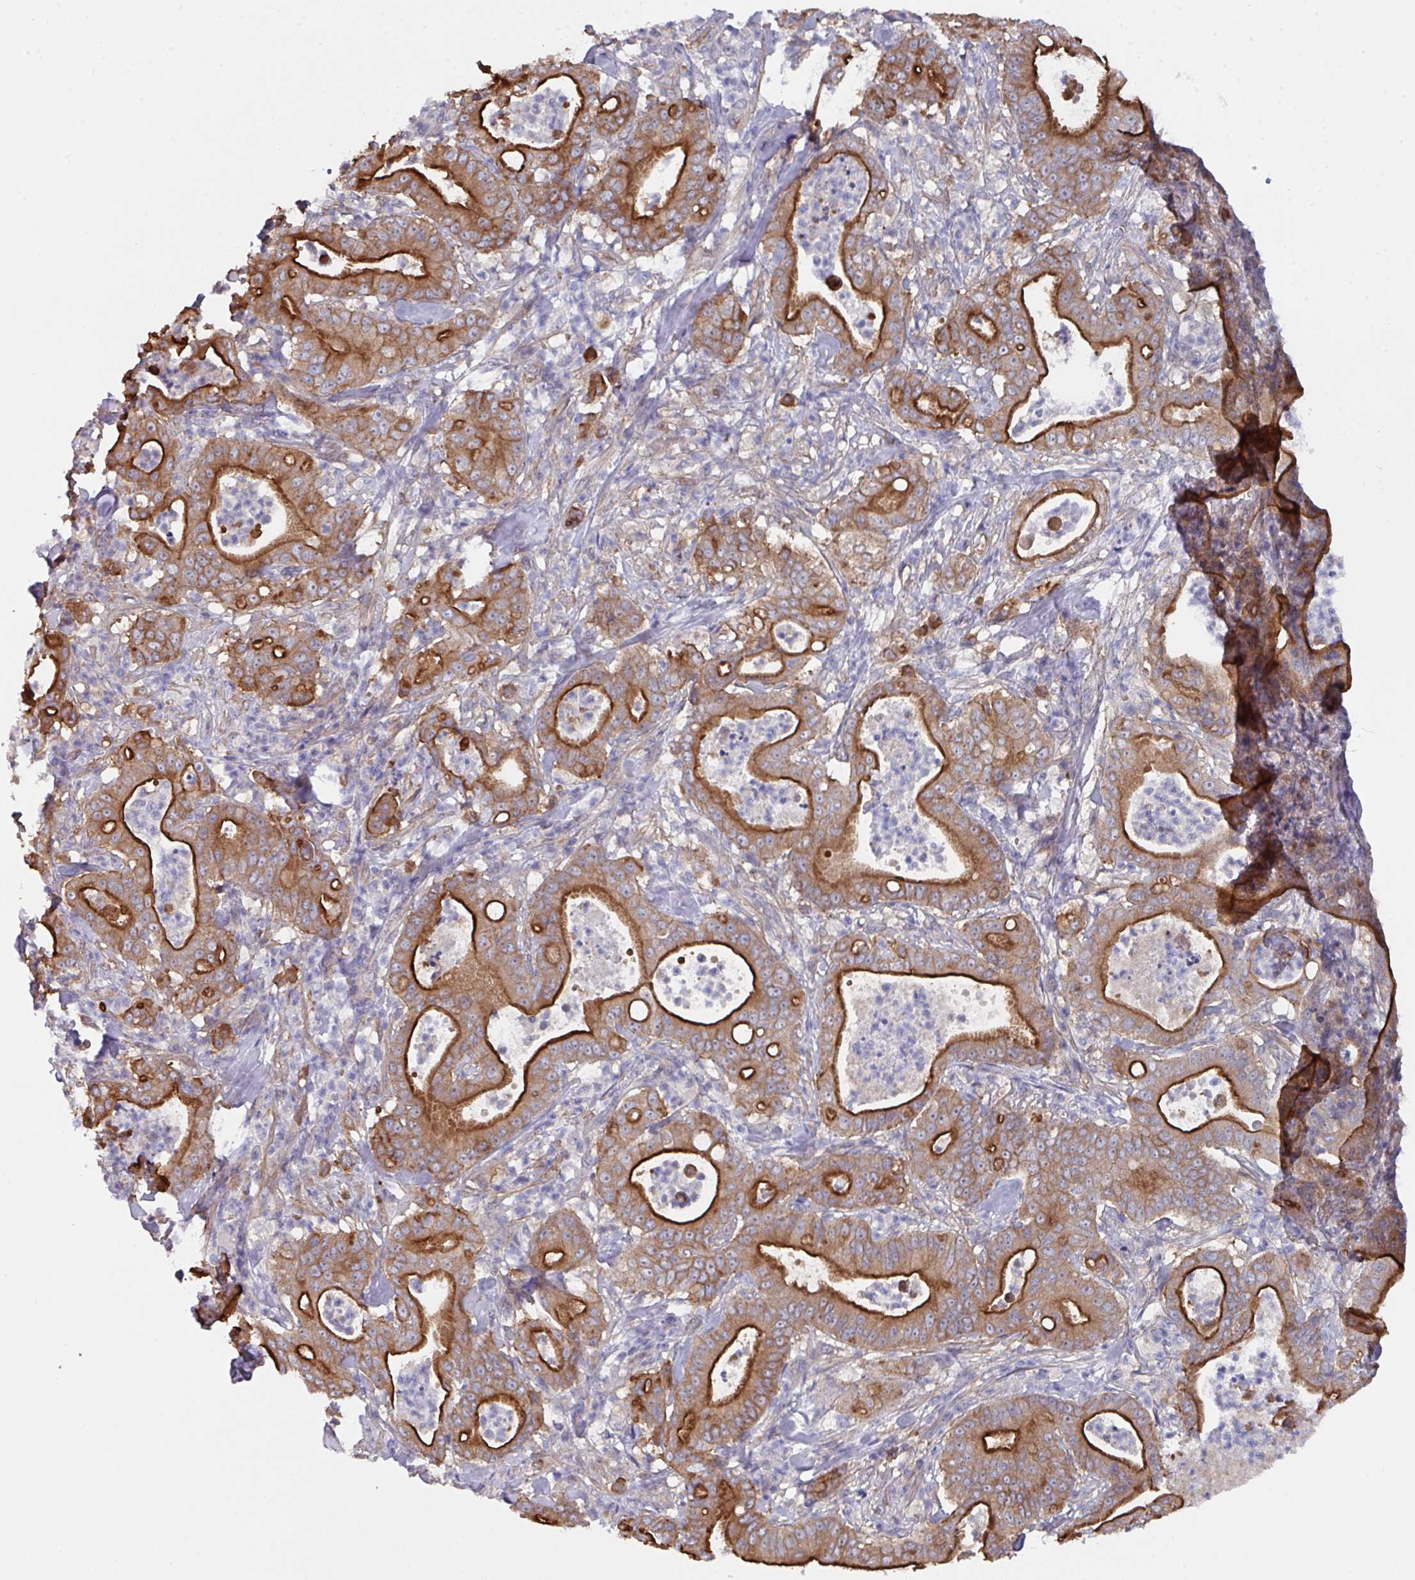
{"staining": {"intensity": "strong", "quantity": ">75%", "location": "cytoplasmic/membranous"}, "tissue": "pancreatic cancer", "cell_type": "Tumor cells", "image_type": "cancer", "snomed": [{"axis": "morphology", "description": "Adenocarcinoma, NOS"}, {"axis": "topography", "description": "Pancreas"}], "caption": "Tumor cells display high levels of strong cytoplasmic/membranous expression in approximately >75% of cells in human pancreatic cancer (adenocarcinoma).", "gene": "PRR5", "patient": {"sex": "male", "age": 71}}